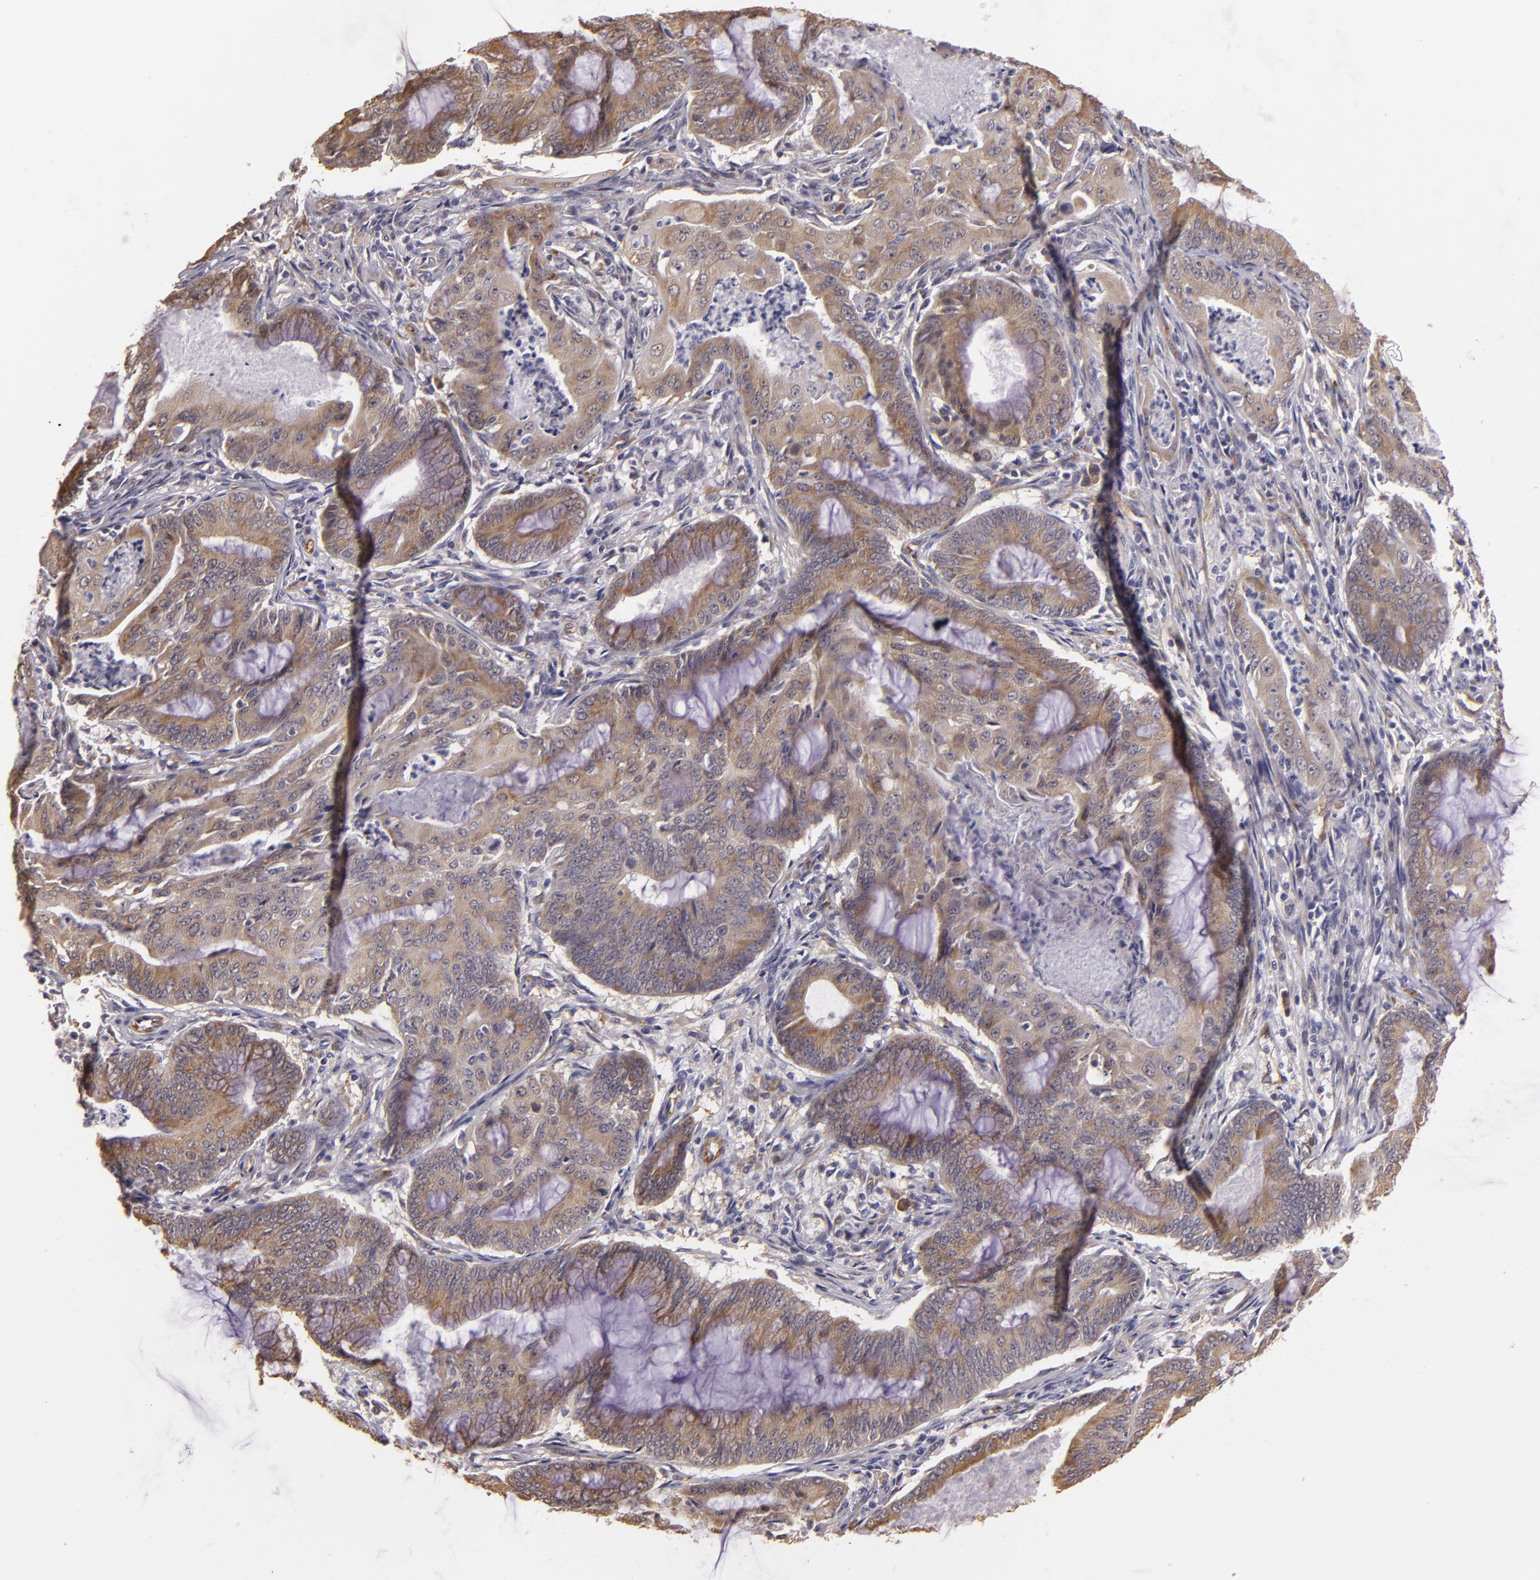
{"staining": {"intensity": "weak", "quantity": ">75%", "location": "cytoplasmic/membranous"}, "tissue": "endometrial cancer", "cell_type": "Tumor cells", "image_type": "cancer", "snomed": [{"axis": "morphology", "description": "Adenocarcinoma, NOS"}, {"axis": "topography", "description": "Endometrium"}], "caption": "A histopathology image of human endometrial adenocarcinoma stained for a protein reveals weak cytoplasmic/membranous brown staining in tumor cells.", "gene": "SYTL4", "patient": {"sex": "female", "age": 63}}